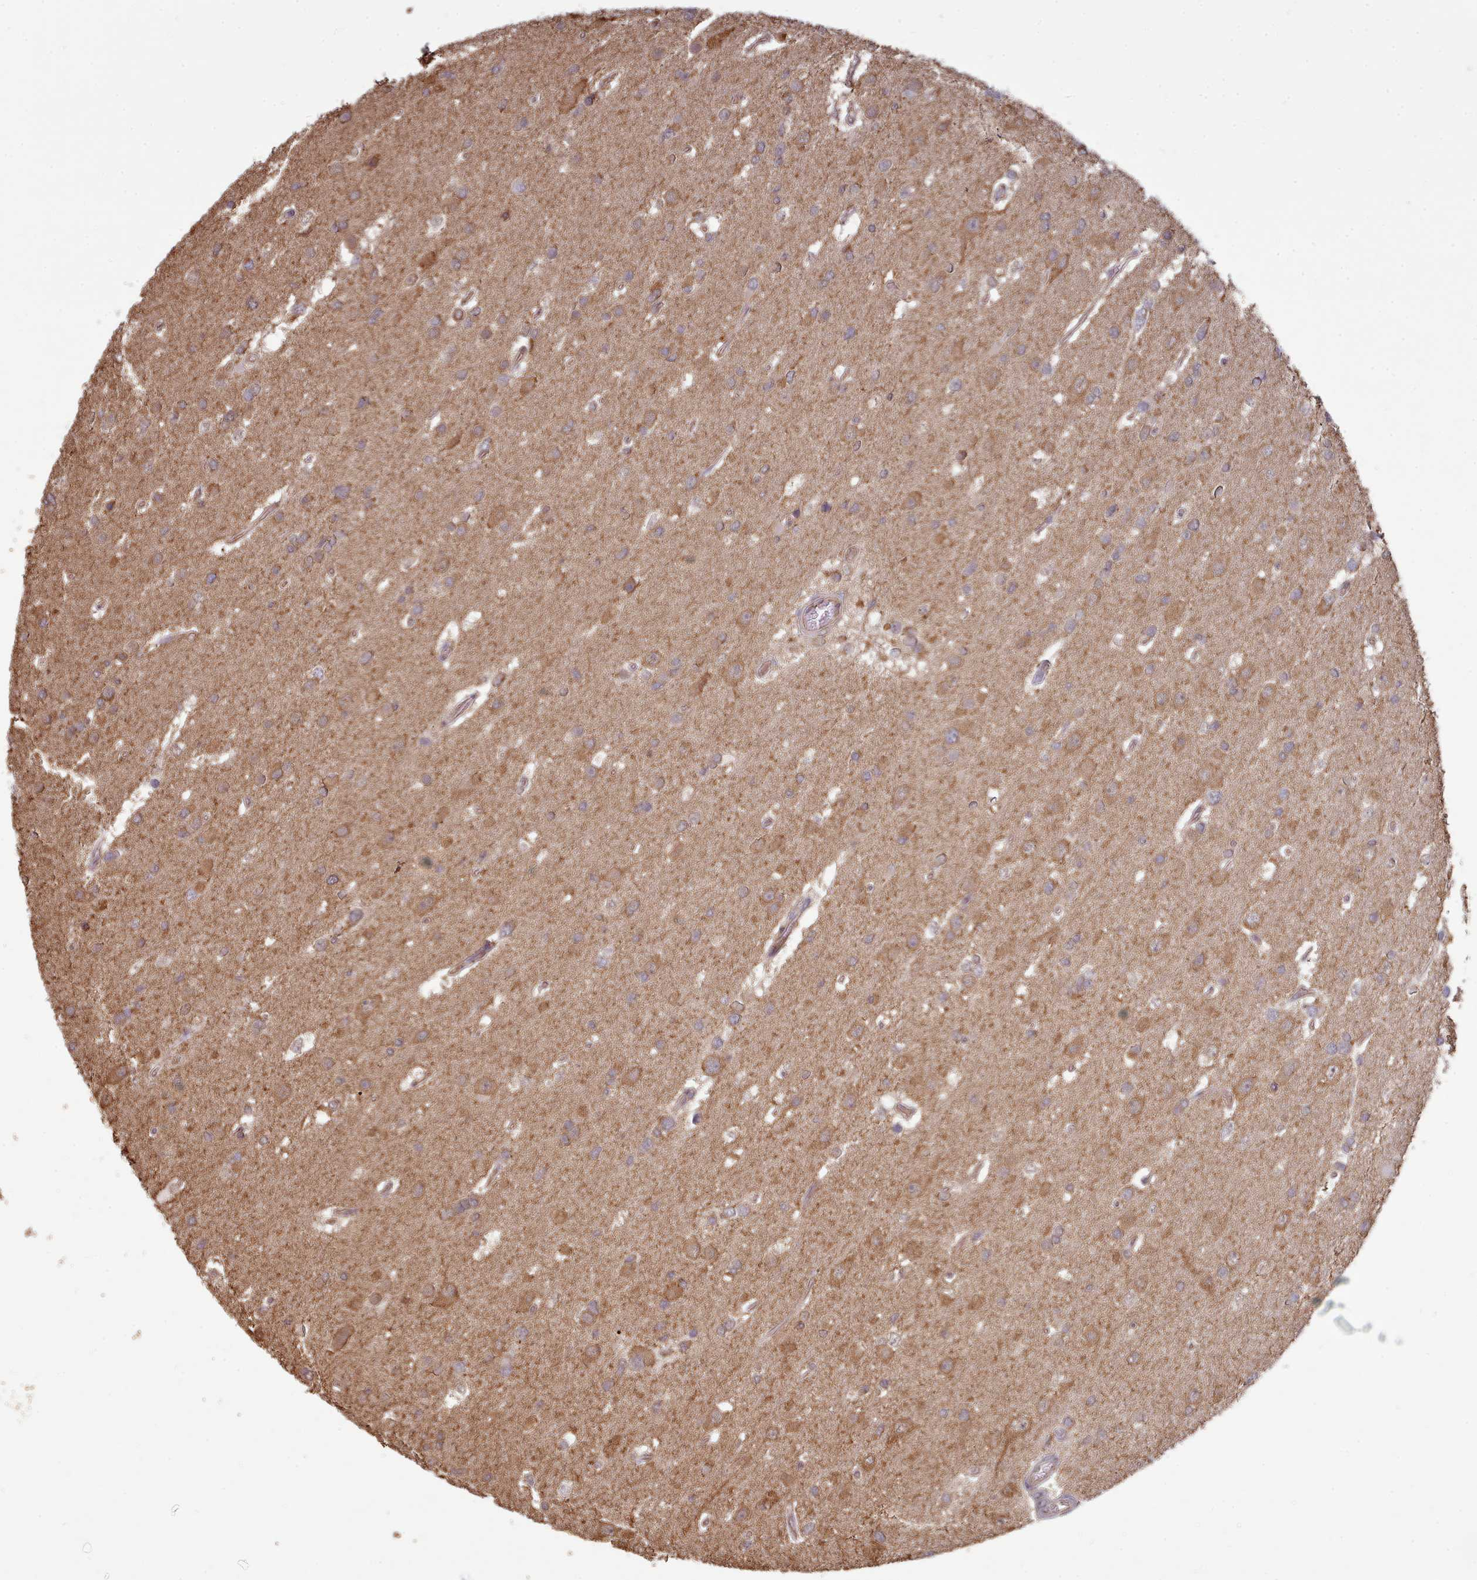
{"staining": {"intensity": "moderate", "quantity": "25%-75%", "location": "cytoplasmic/membranous"}, "tissue": "glioma", "cell_type": "Tumor cells", "image_type": "cancer", "snomed": [{"axis": "morphology", "description": "Glioma, malignant, High grade"}, {"axis": "topography", "description": "Brain"}], "caption": "Protein staining of glioma tissue displays moderate cytoplasmic/membranous positivity in about 25%-75% of tumor cells.", "gene": "METRN", "patient": {"sex": "male", "age": 53}}